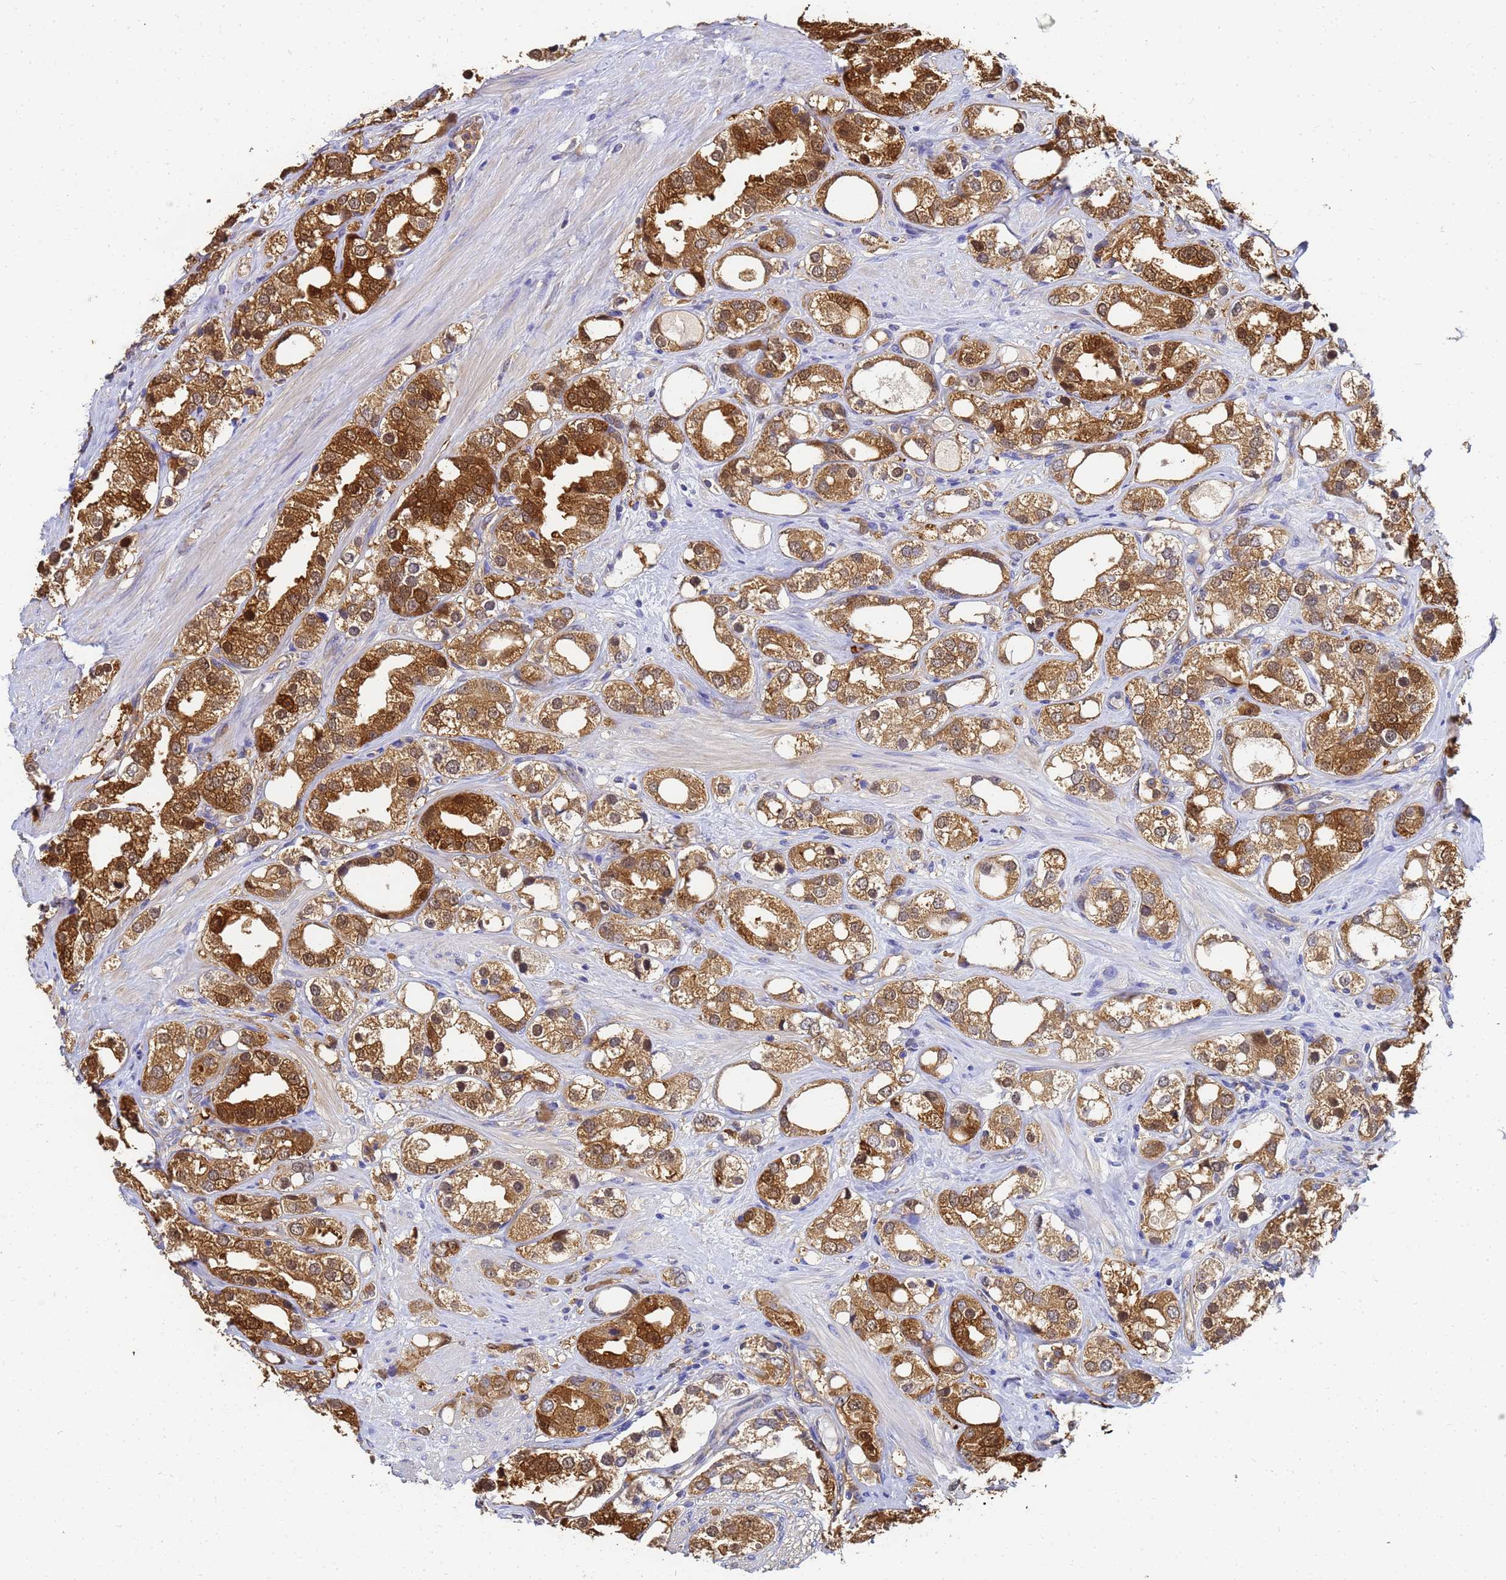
{"staining": {"intensity": "moderate", "quantity": ">75%", "location": "cytoplasmic/membranous,nuclear"}, "tissue": "prostate cancer", "cell_type": "Tumor cells", "image_type": "cancer", "snomed": [{"axis": "morphology", "description": "Adenocarcinoma, NOS"}, {"axis": "topography", "description": "Prostate"}], "caption": "Prostate adenocarcinoma was stained to show a protein in brown. There is medium levels of moderate cytoplasmic/membranous and nuclear staining in approximately >75% of tumor cells.", "gene": "NME1-NME2", "patient": {"sex": "male", "age": 79}}